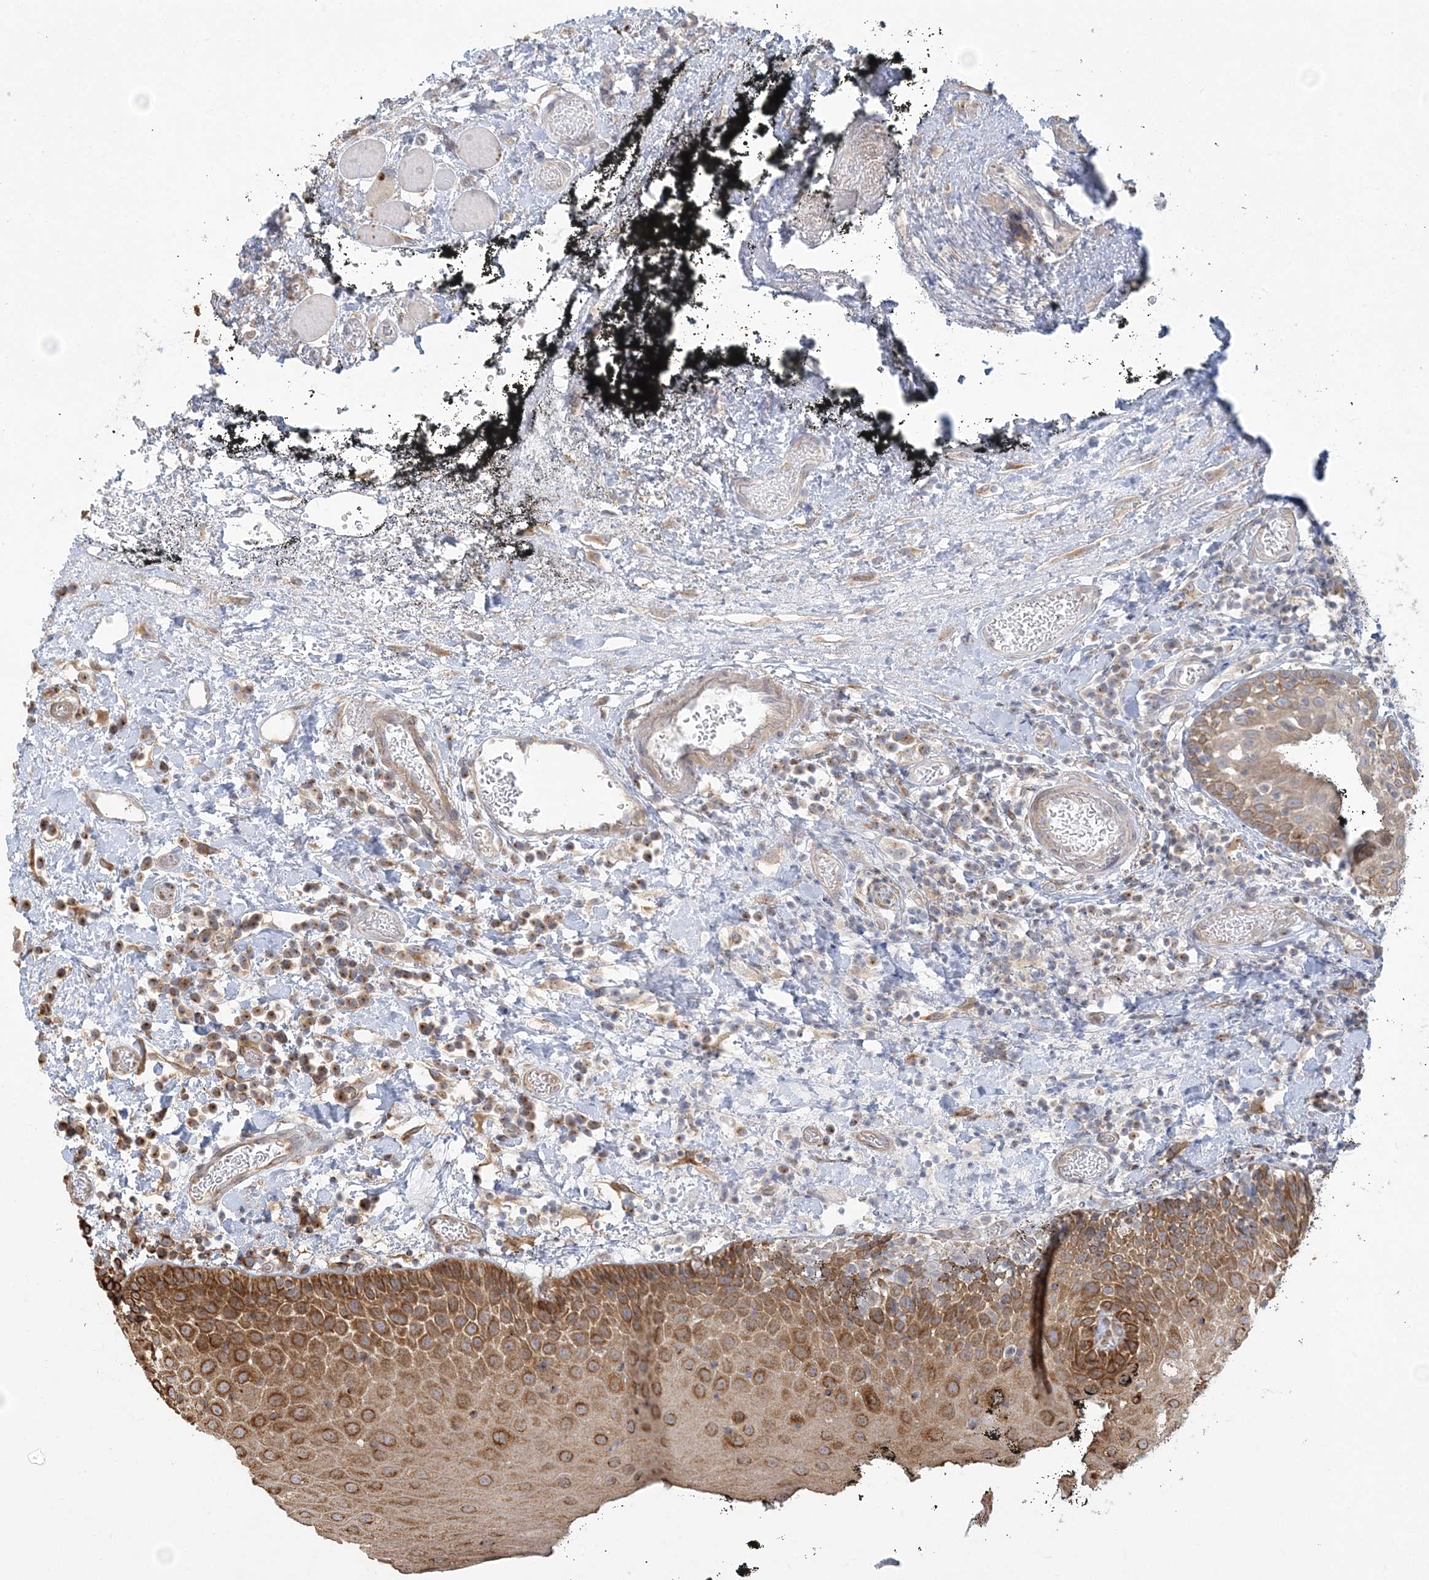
{"staining": {"intensity": "moderate", "quantity": ">75%", "location": "cytoplasmic/membranous"}, "tissue": "oral mucosa", "cell_type": "Squamous epithelial cells", "image_type": "normal", "snomed": [{"axis": "morphology", "description": "Normal tissue, NOS"}, {"axis": "topography", "description": "Oral tissue"}], "caption": "Immunohistochemistry (IHC) staining of benign oral mucosa, which demonstrates medium levels of moderate cytoplasmic/membranous expression in approximately >75% of squamous epithelial cells indicating moderate cytoplasmic/membranous protein staining. The staining was performed using DAB (brown) for protein detection and nuclei were counterstained in hematoxylin (blue).", "gene": "ZC3H6", "patient": {"sex": "male", "age": 74}}